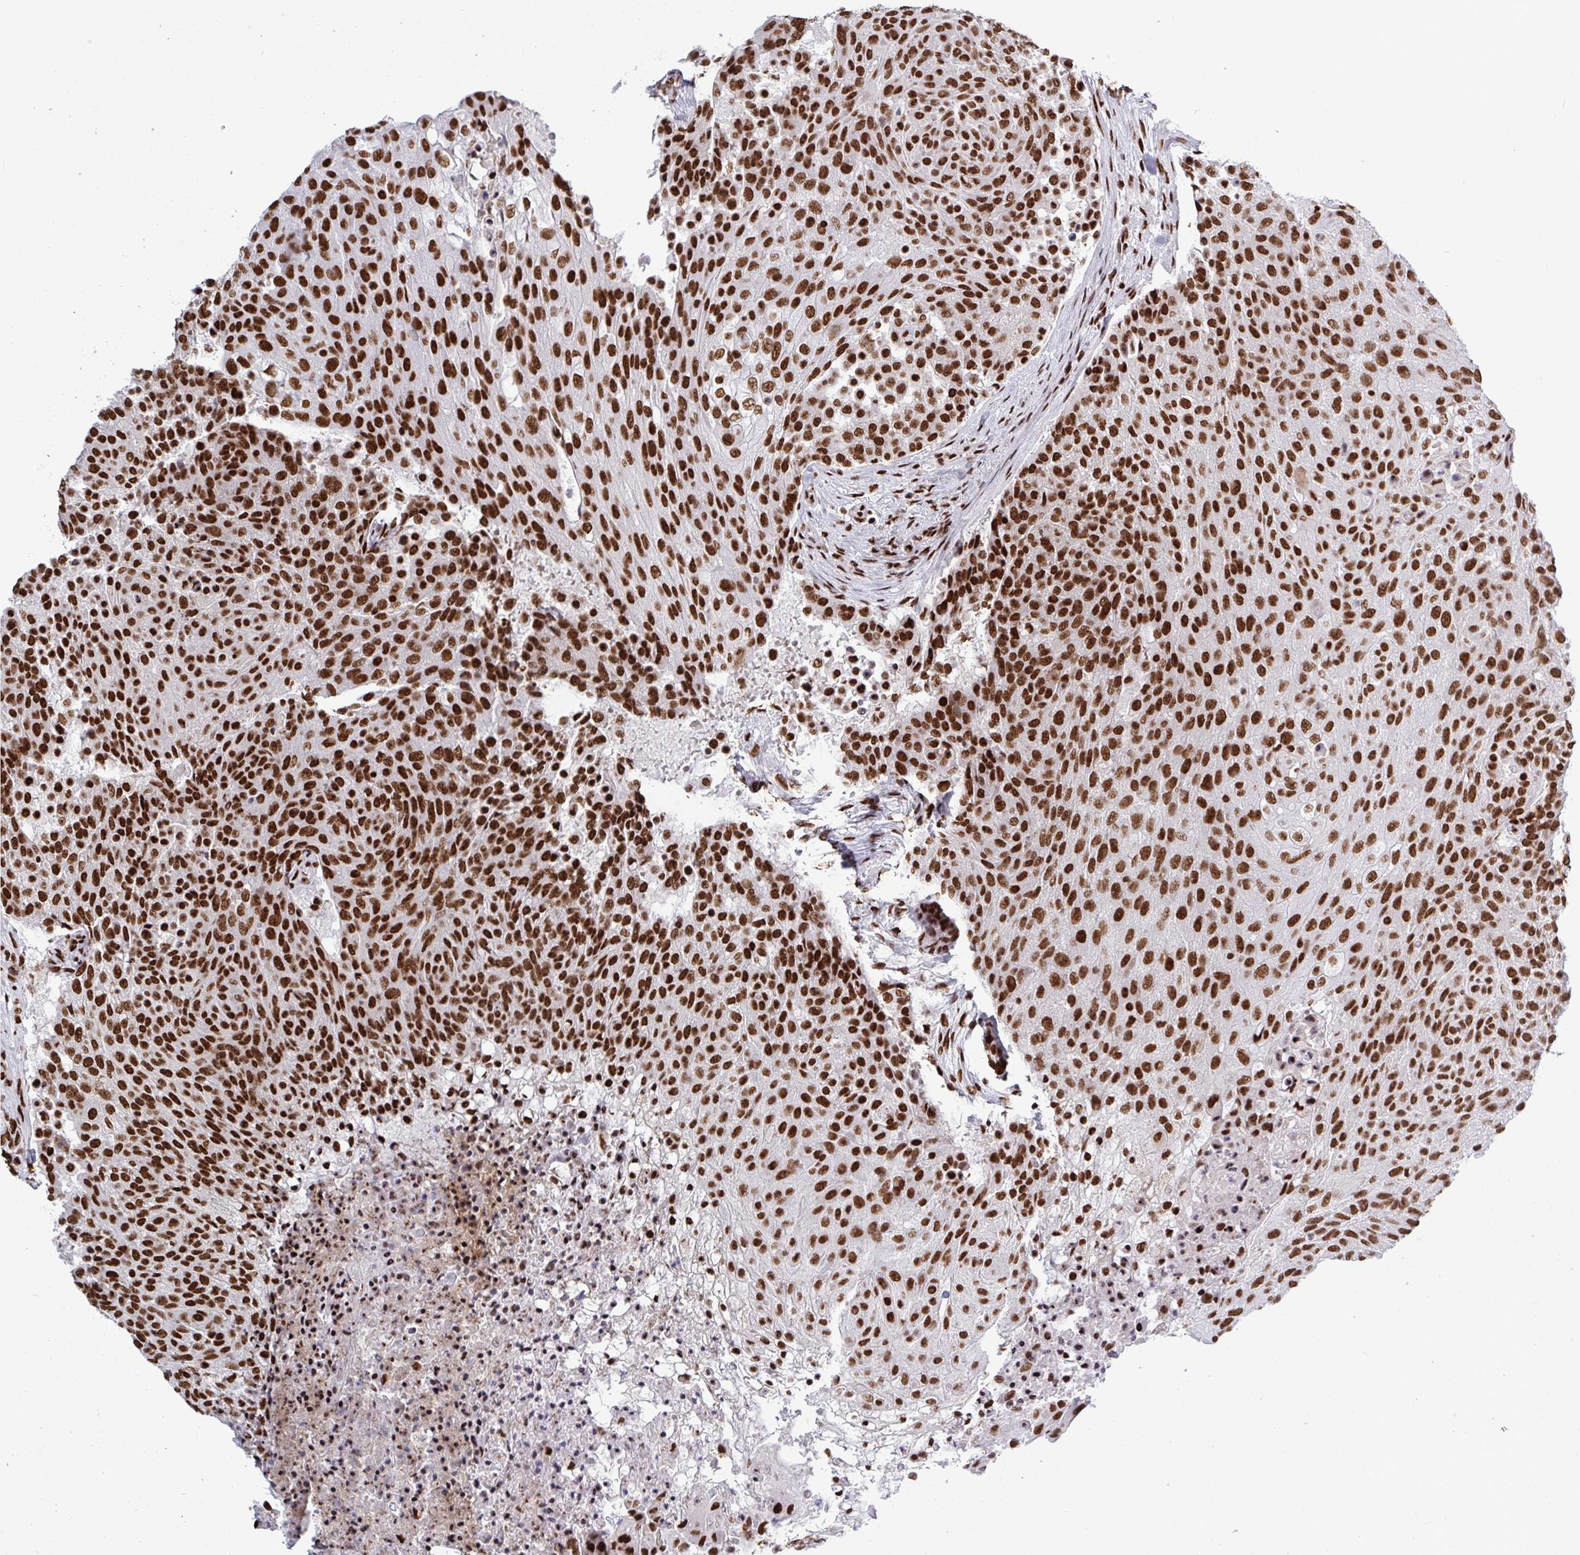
{"staining": {"intensity": "strong", "quantity": ">75%", "location": "nuclear"}, "tissue": "urothelial cancer", "cell_type": "Tumor cells", "image_type": "cancer", "snomed": [{"axis": "morphology", "description": "Urothelial carcinoma, High grade"}, {"axis": "topography", "description": "Urinary bladder"}], "caption": "Immunohistochemistry photomicrograph of human urothelial cancer stained for a protein (brown), which exhibits high levels of strong nuclear positivity in about >75% of tumor cells.", "gene": "ZNF607", "patient": {"sex": "female", "age": 63}}